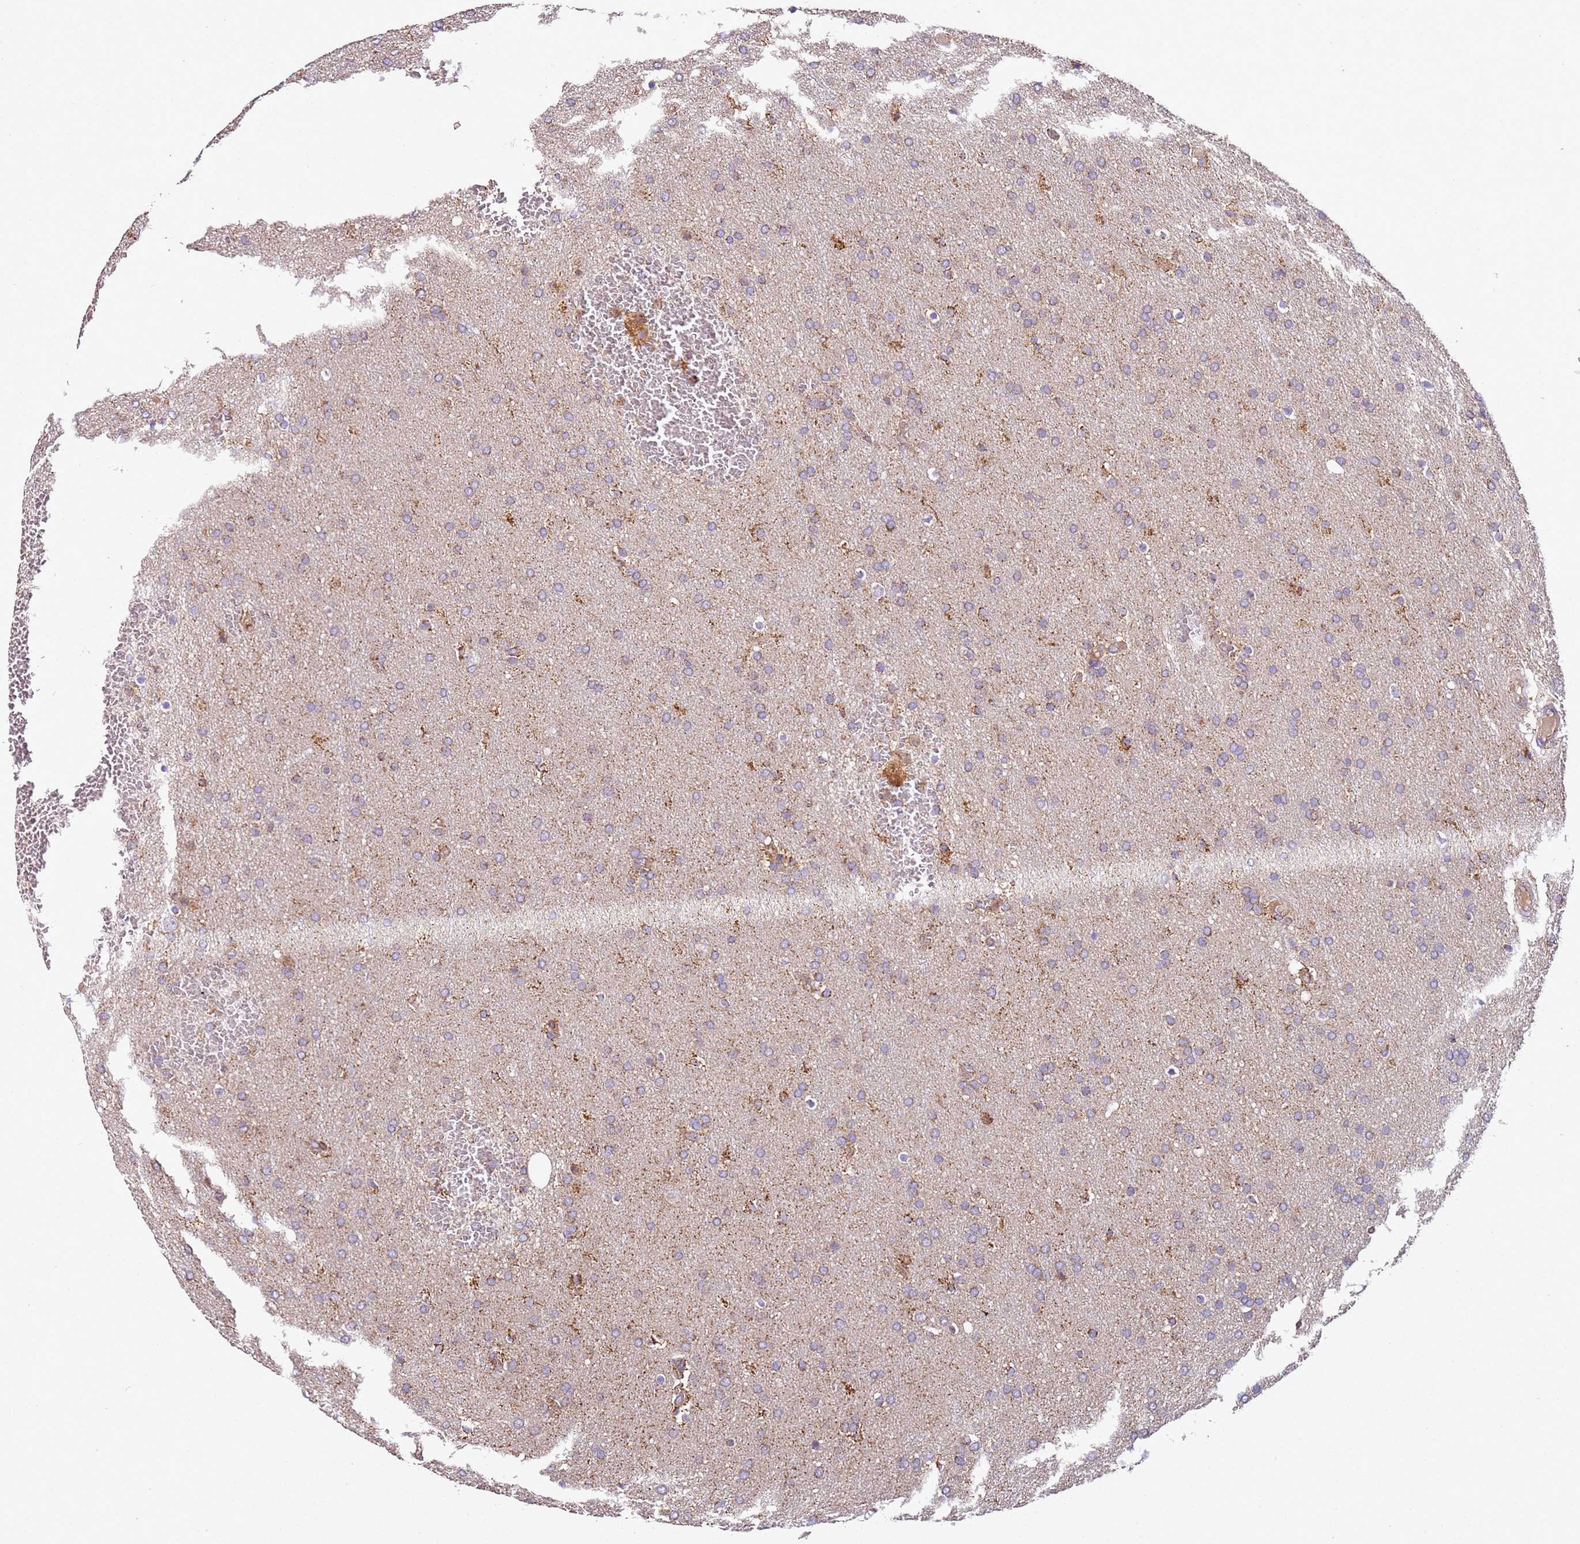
{"staining": {"intensity": "moderate", "quantity": "<25%", "location": "cytoplasmic/membranous"}, "tissue": "glioma", "cell_type": "Tumor cells", "image_type": "cancer", "snomed": [{"axis": "morphology", "description": "Glioma, malignant, Low grade"}, {"axis": "topography", "description": "Brain"}], "caption": "Protein staining of malignant glioma (low-grade) tissue displays moderate cytoplasmic/membranous expression in about <25% of tumor cells.", "gene": "RMND5A", "patient": {"sex": "female", "age": 32}}